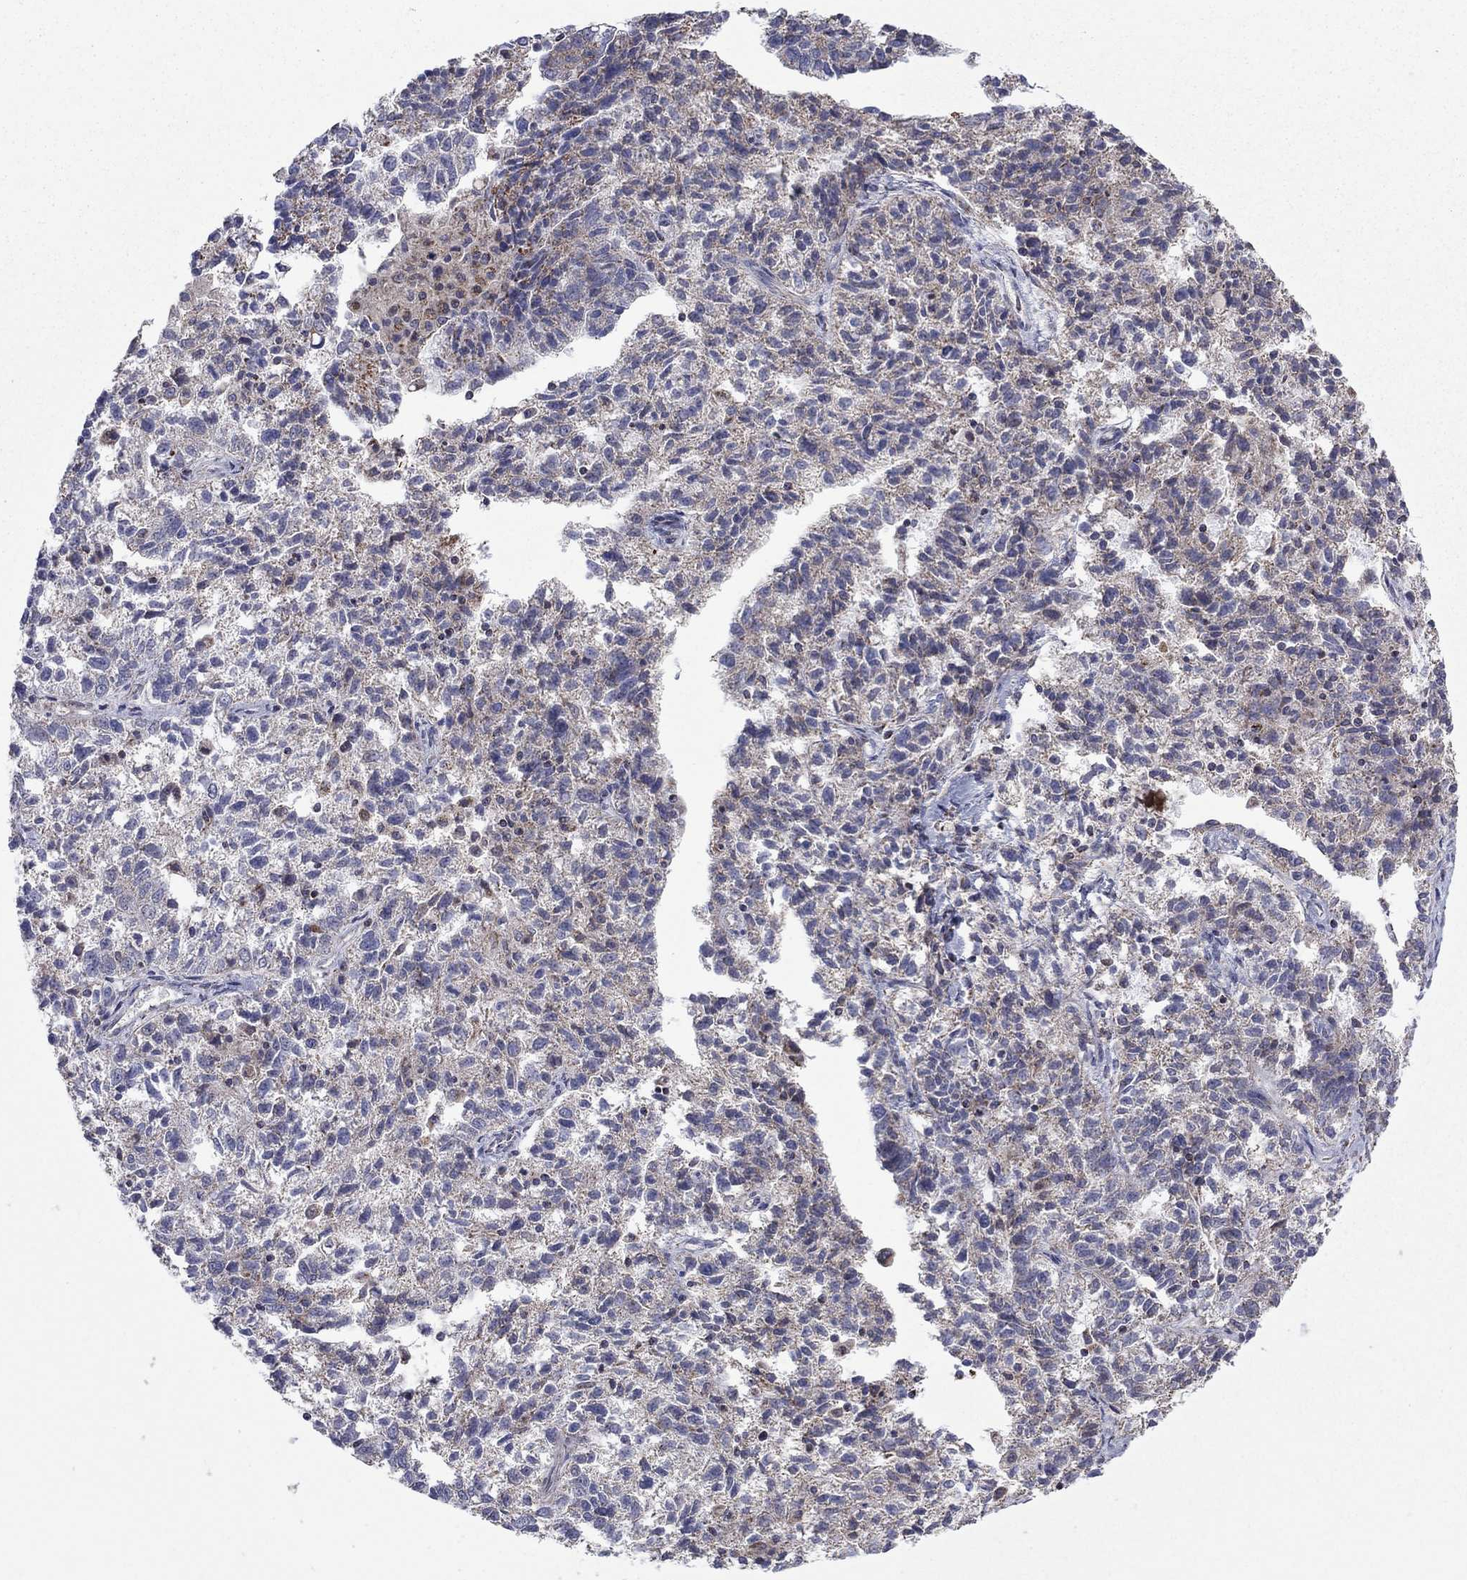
{"staining": {"intensity": "negative", "quantity": "none", "location": "none"}, "tissue": "ovarian cancer", "cell_type": "Tumor cells", "image_type": "cancer", "snomed": [{"axis": "morphology", "description": "Cystadenocarcinoma, serous, NOS"}, {"axis": "topography", "description": "Ovary"}], "caption": "High magnification brightfield microscopy of ovarian cancer (serous cystadenocarcinoma) stained with DAB (brown) and counterstained with hematoxylin (blue): tumor cells show no significant positivity.", "gene": "DOP1B", "patient": {"sex": "female", "age": 71}}